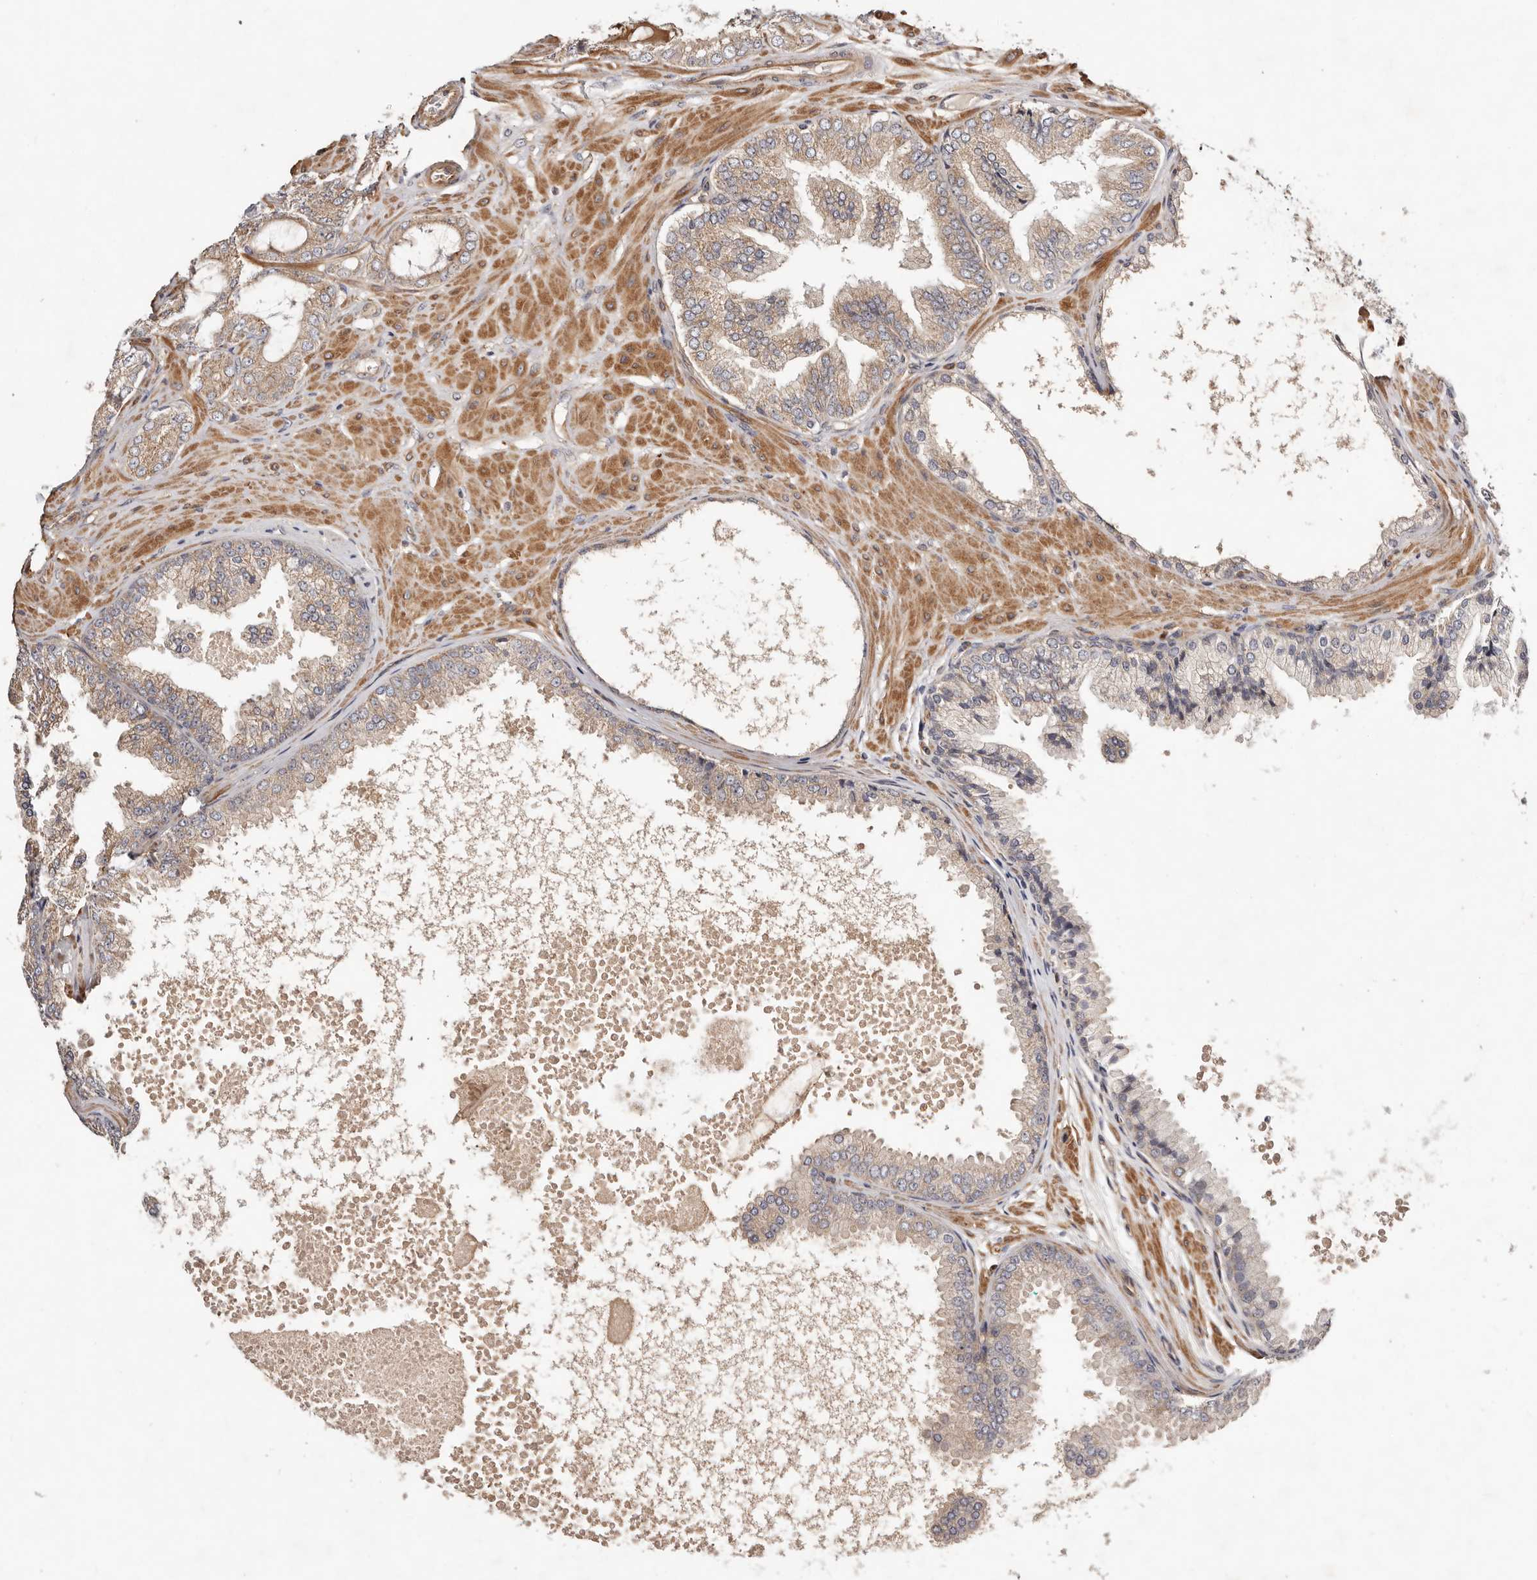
{"staining": {"intensity": "moderate", "quantity": "25%-75%", "location": "cytoplasmic/membranous"}, "tissue": "prostate cancer", "cell_type": "Tumor cells", "image_type": "cancer", "snomed": [{"axis": "morphology", "description": "Adenocarcinoma, Low grade"}, {"axis": "topography", "description": "Prostate"}], "caption": "Prostate cancer (low-grade adenocarcinoma) stained for a protein (brown) reveals moderate cytoplasmic/membranous positive staining in approximately 25%-75% of tumor cells.", "gene": "MACF1", "patient": {"sex": "male", "age": 63}}